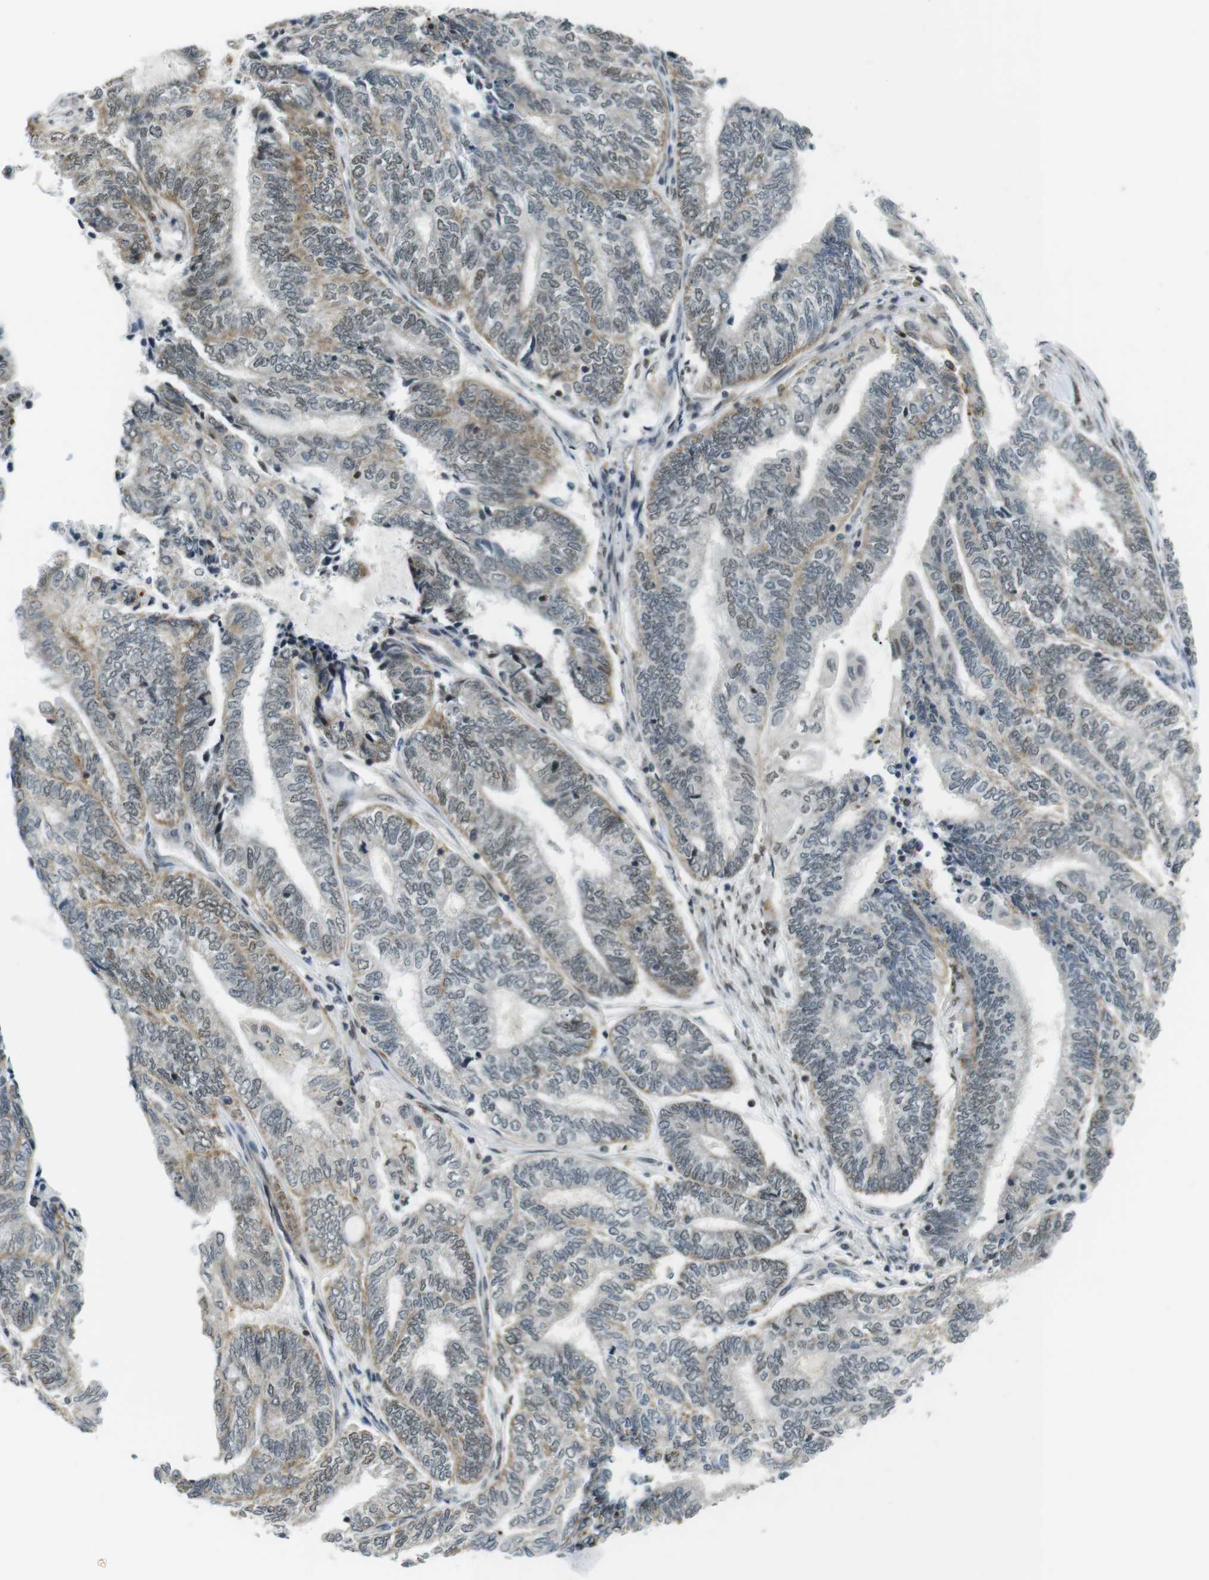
{"staining": {"intensity": "weak", "quantity": "25%-75%", "location": "cytoplasmic/membranous,nuclear"}, "tissue": "endometrial cancer", "cell_type": "Tumor cells", "image_type": "cancer", "snomed": [{"axis": "morphology", "description": "Adenocarcinoma, NOS"}, {"axis": "topography", "description": "Uterus"}, {"axis": "topography", "description": "Endometrium"}], "caption": "Immunohistochemistry image of endometrial cancer (adenocarcinoma) stained for a protein (brown), which reveals low levels of weak cytoplasmic/membranous and nuclear expression in about 25%-75% of tumor cells.", "gene": "USP7", "patient": {"sex": "female", "age": 70}}